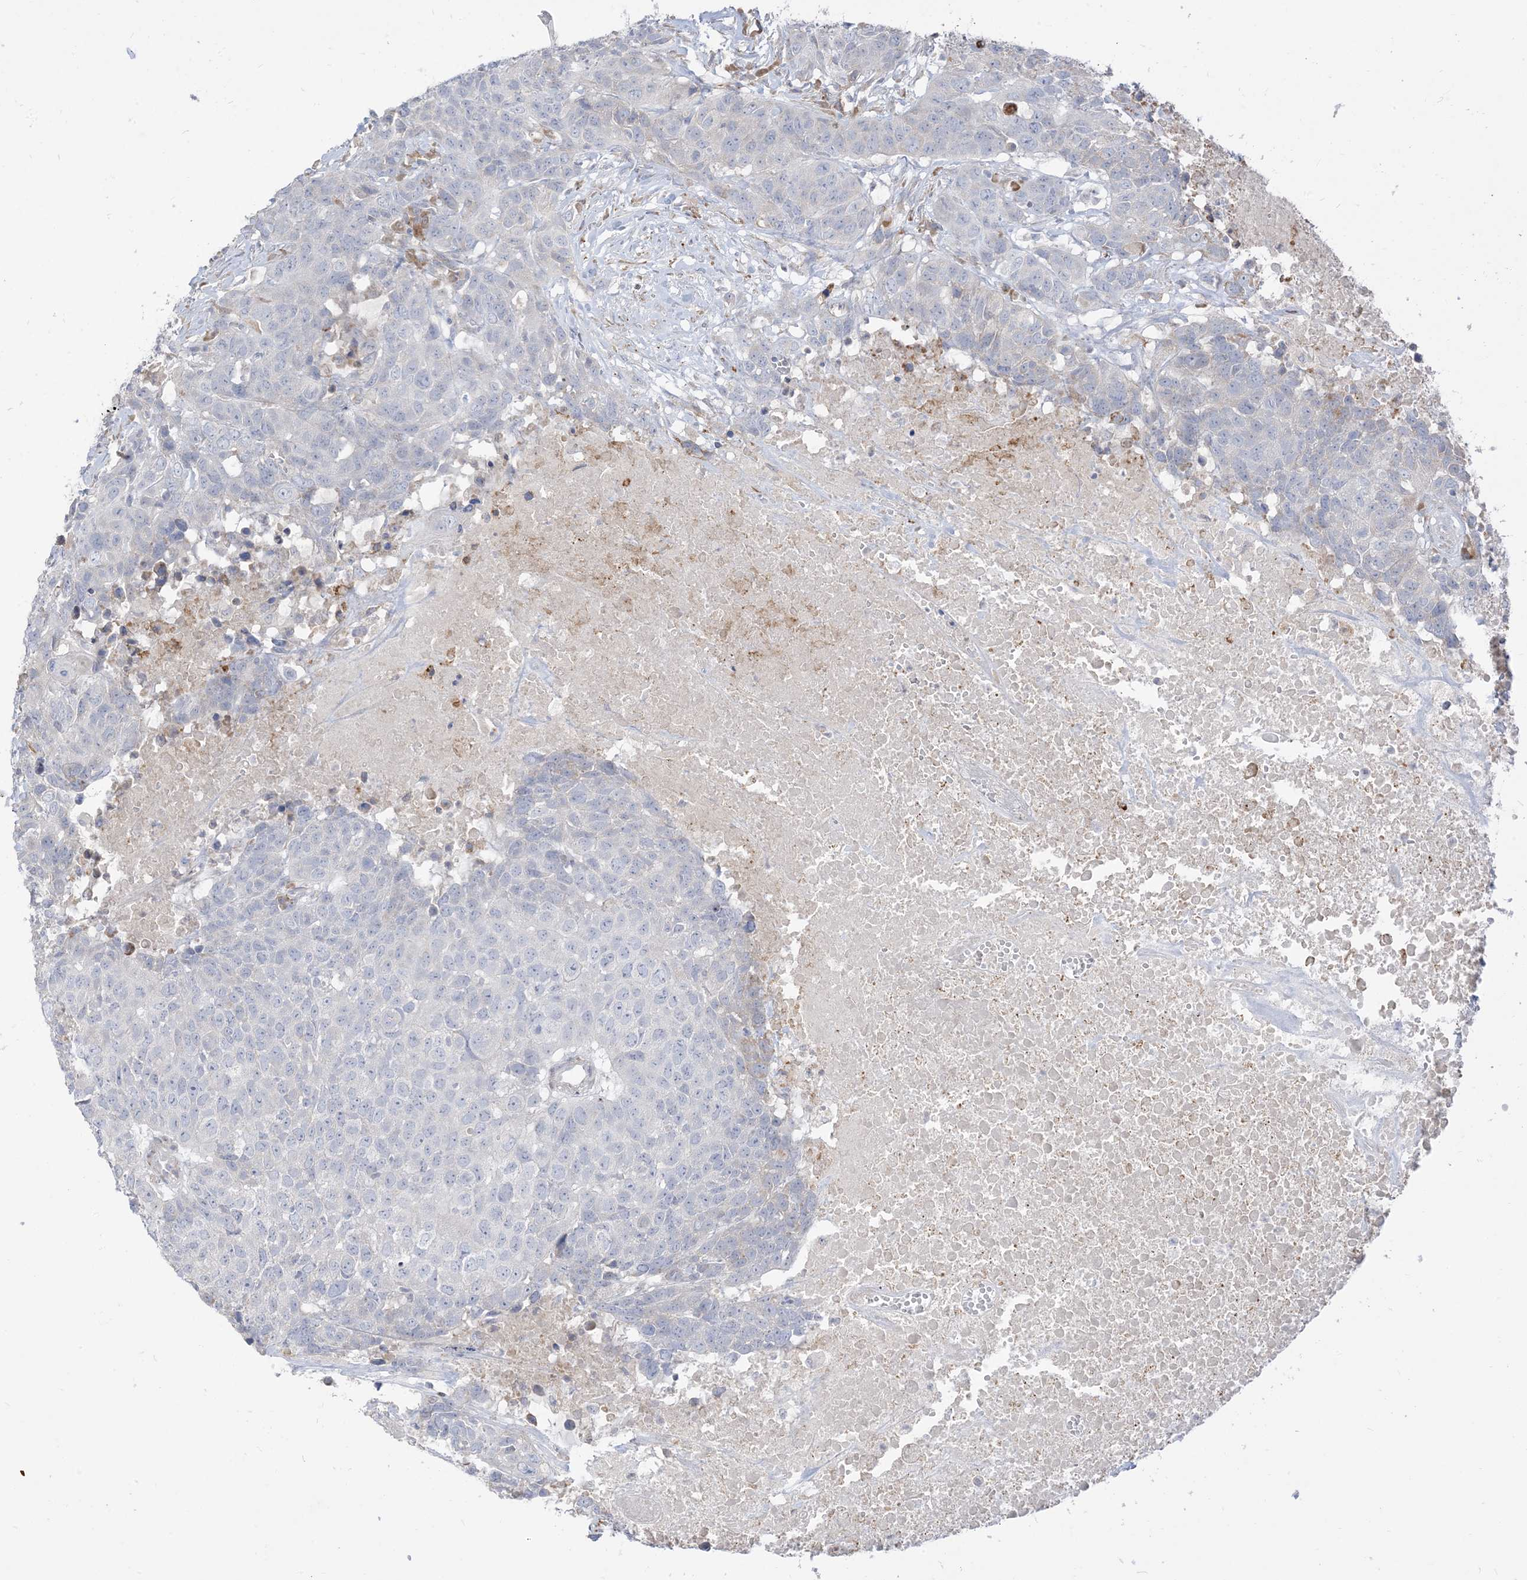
{"staining": {"intensity": "negative", "quantity": "none", "location": "none"}, "tissue": "head and neck cancer", "cell_type": "Tumor cells", "image_type": "cancer", "snomed": [{"axis": "morphology", "description": "Squamous cell carcinoma, NOS"}, {"axis": "topography", "description": "Head-Neck"}], "caption": "The immunohistochemistry photomicrograph has no significant expression in tumor cells of head and neck cancer tissue.", "gene": "LOXL3", "patient": {"sex": "male", "age": 66}}